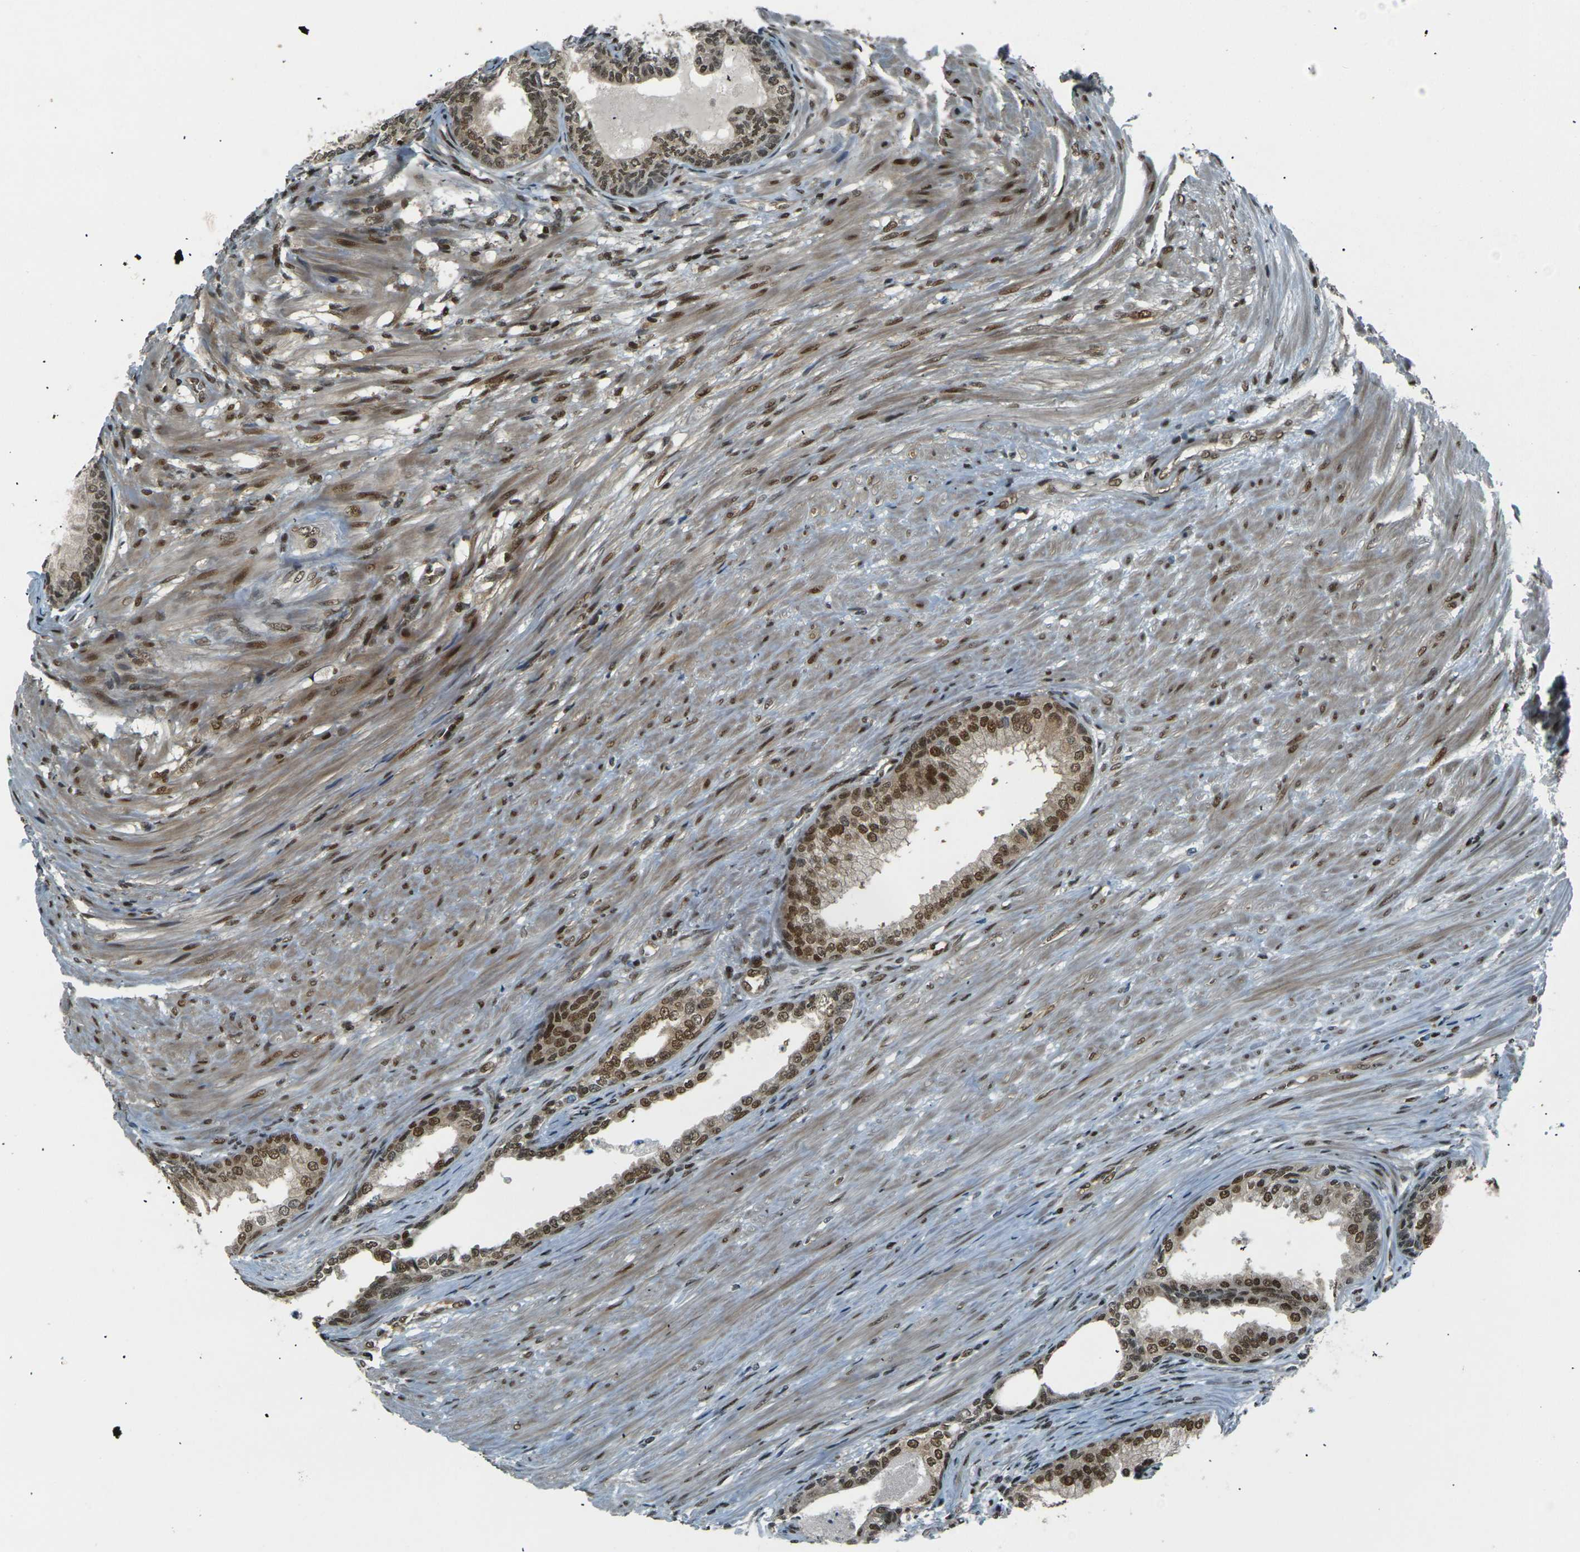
{"staining": {"intensity": "strong", "quantity": ">75%", "location": "nuclear"}, "tissue": "prostate", "cell_type": "Glandular cells", "image_type": "normal", "snomed": [{"axis": "morphology", "description": "Normal tissue, NOS"}, {"axis": "topography", "description": "Prostate"}], "caption": "Protein positivity by immunohistochemistry shows strong nuclear positivity in about >75% of glandular cells in benign prostate.", "gene": "NHEJ1", "patient": {"sex": "male", "age": 76}}